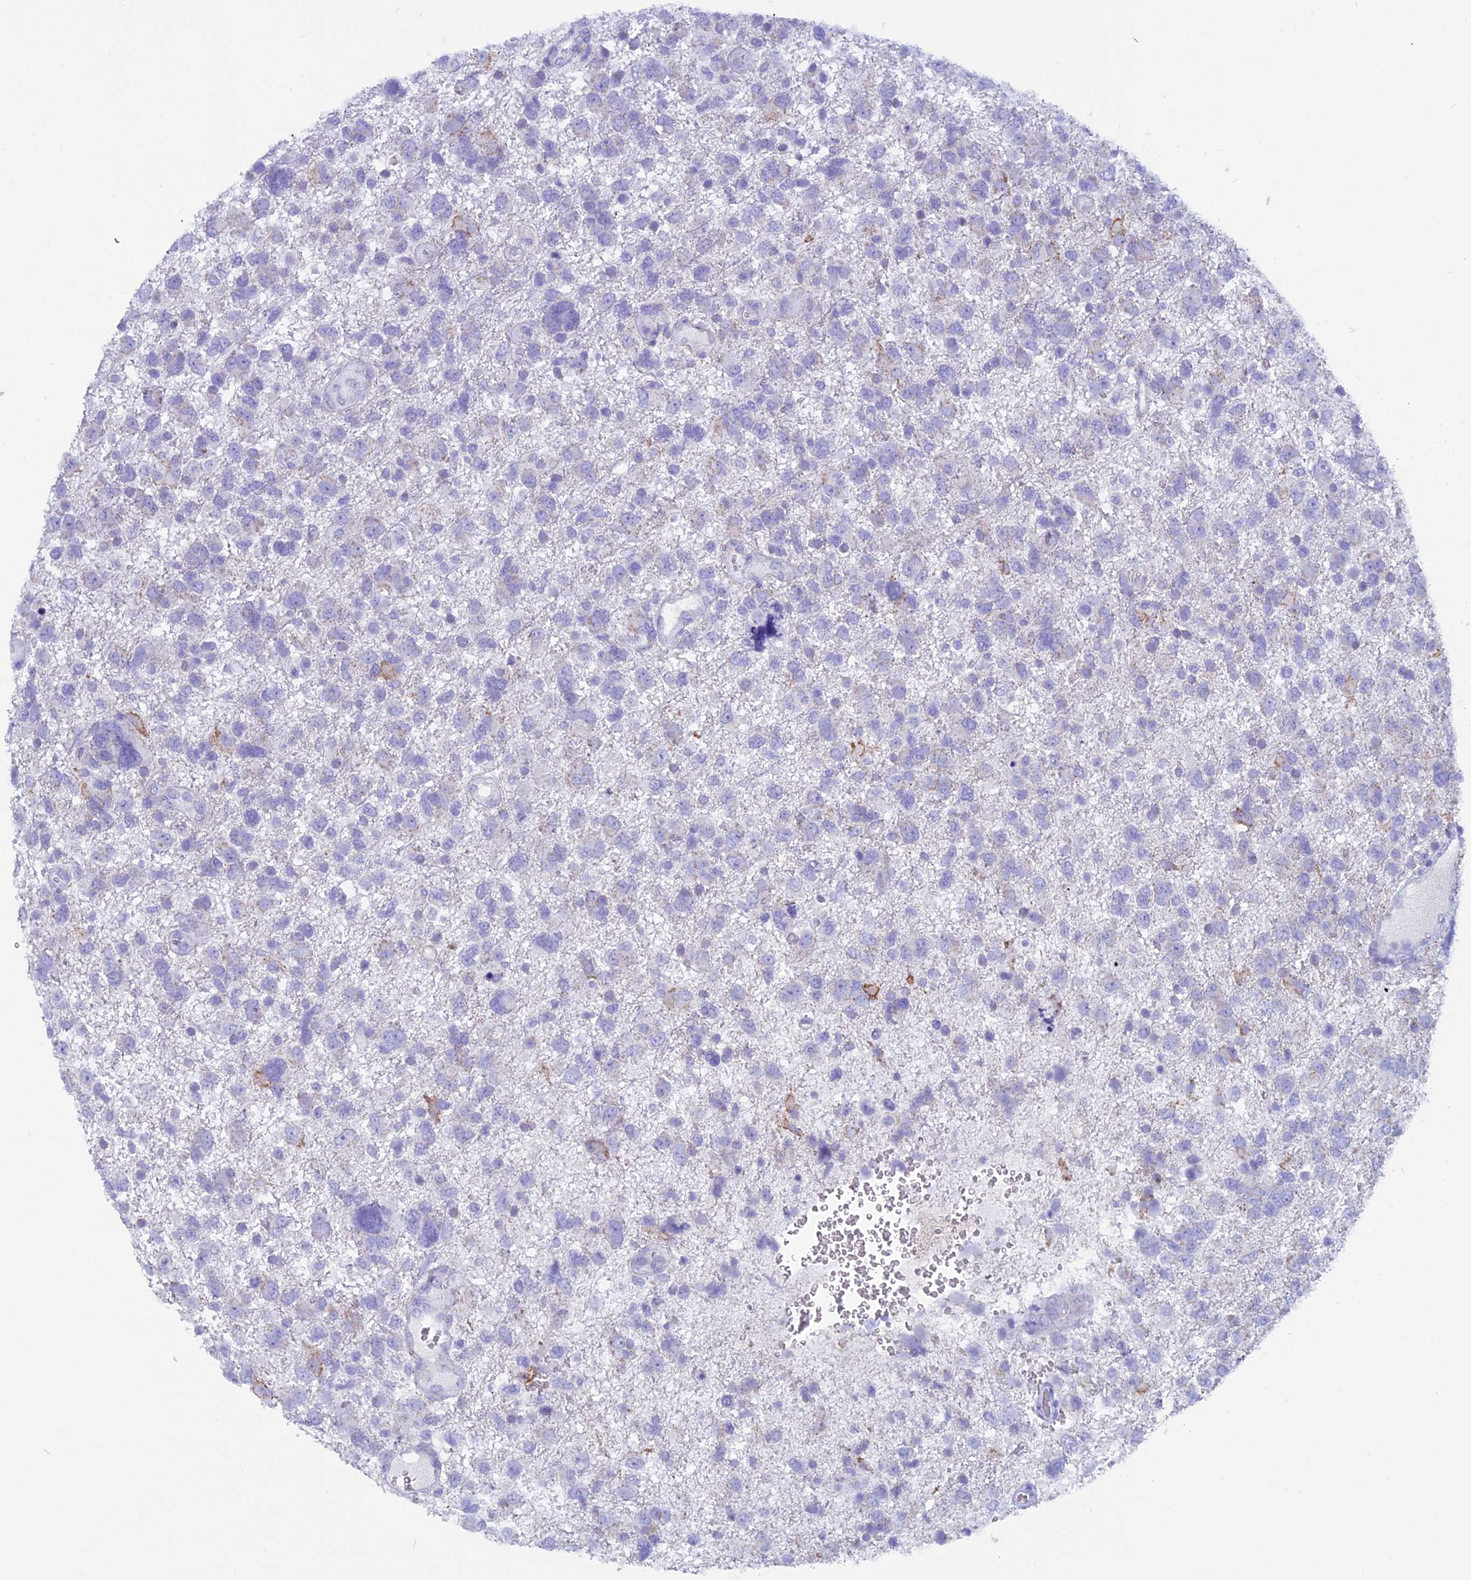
{"staining": {"intensity": "negative", "quantity": "none", "location": "none"}, "tissue": "glioma", "cell_type": "Tumor cells", "image_type": "cancer", "snomed": [{"axis": "morphology", "description": "Glioma, malignant, High grade"}, {"axis": "topography", "description": "Brain"}], "caption": "This micrograph is of malignant high-grade glioma stained with immunohistochemistry to label a protein in brown with the nuclei are counter-stained blue. There is no expression in tumor cells.", "gene": "ZNF563", "patient": {"sex": "male", "age": 61}}